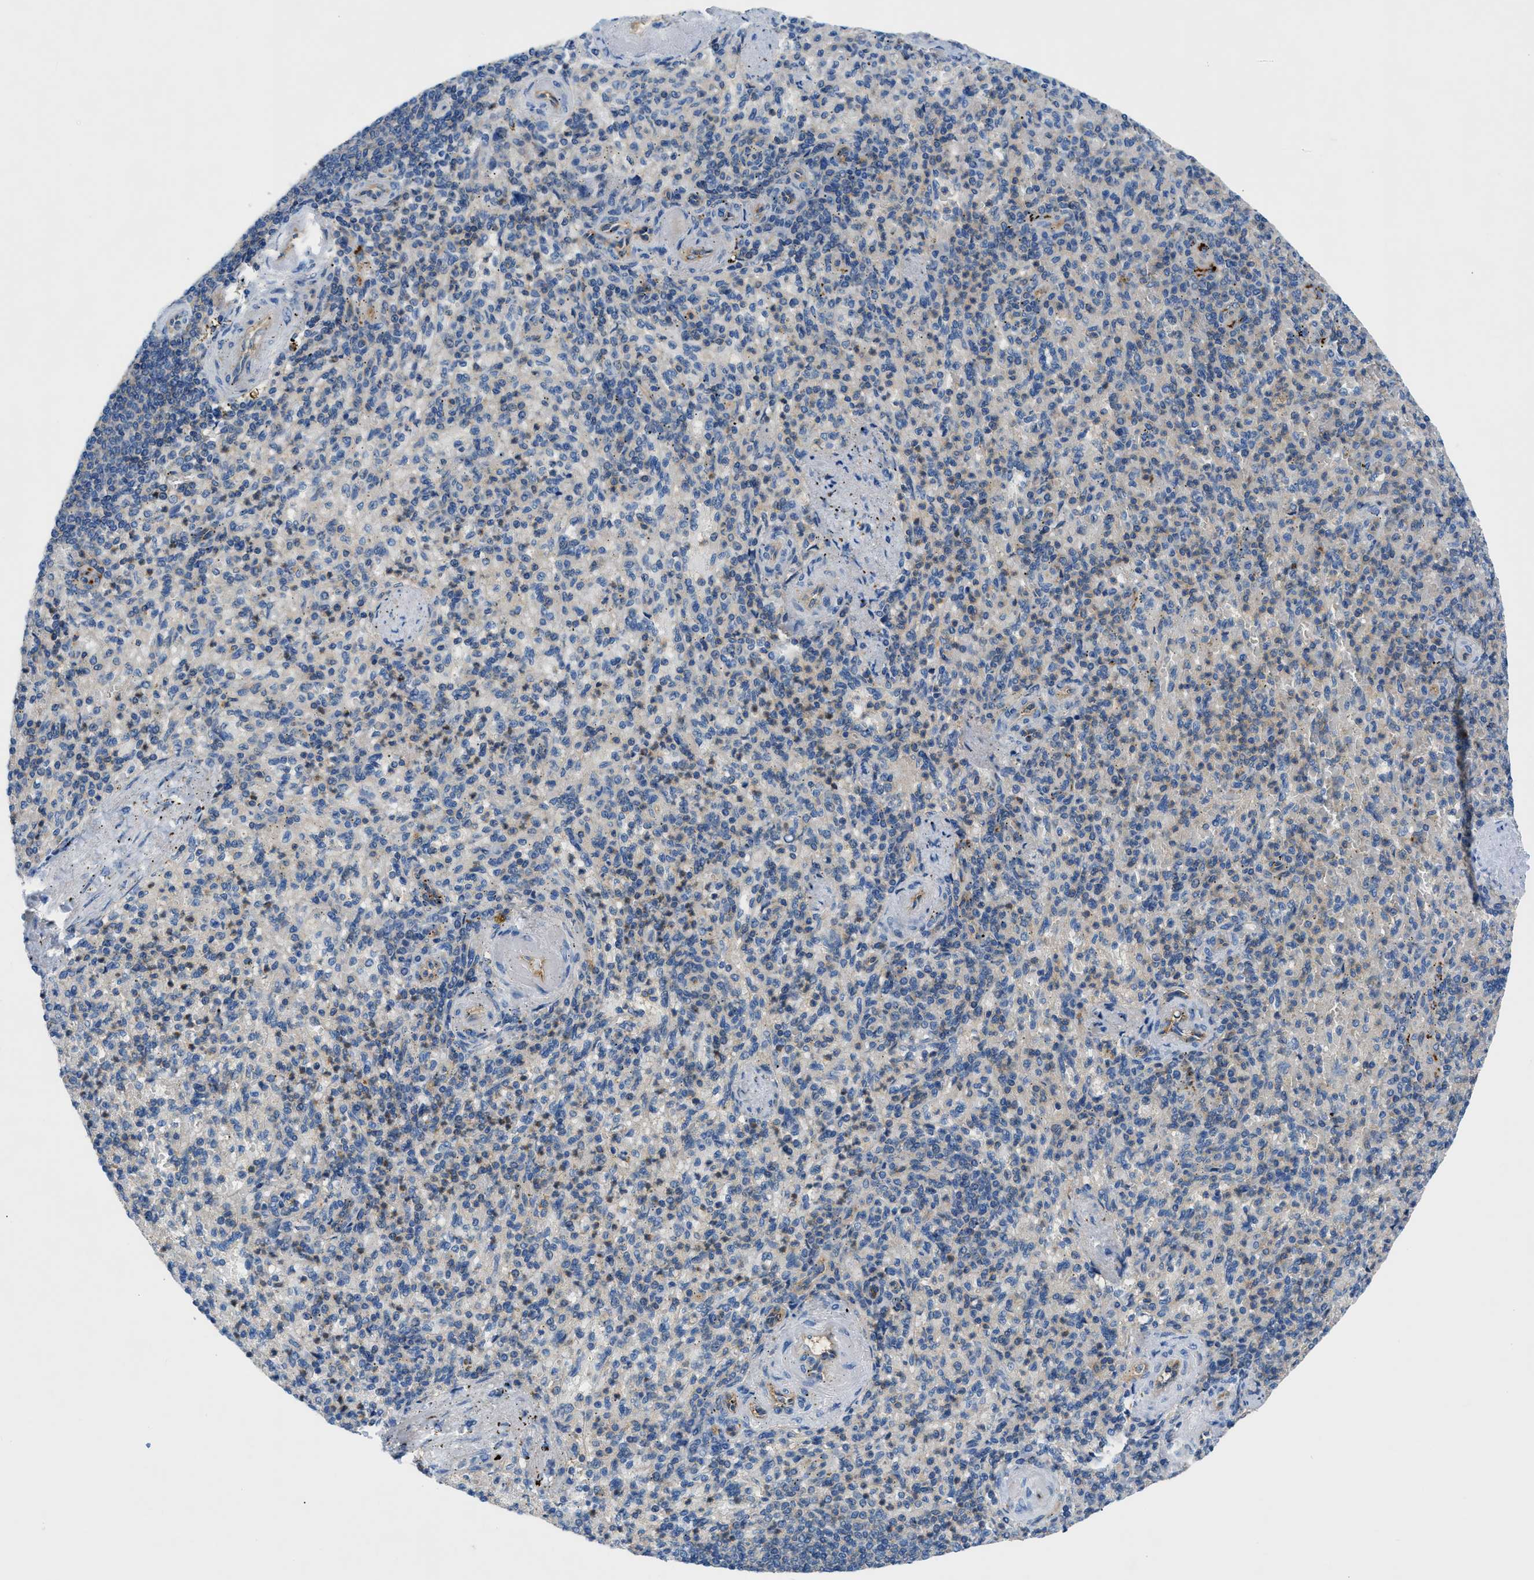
{"staining": {"intensity": "moderate", "quantity": "<25%", "location": "cytoplasmic/membranous"}, "tissue": "spleen", "cell_type": "Cells in red pulp", "image_type": "normal", "snomed": [{"axis": "morphology", "description": "Normal tissue, NOS"}, {"axis": "topography", "description": "Spleen"}], "caption": "Spleen was stained to show a protein in brown. There is low levels of moderate cytoplasmic/membranous positivity in about <25% of cells in red pulp. The staining was performed using DAB (3,3'-diaminobenzidine) to visualize the protein expression in brown, while the nuclei were stained in blue with hematoxylin (Magnification: 20x).", "gene": "ORAI1", "patient": {"sex": "female", "age": 74}}